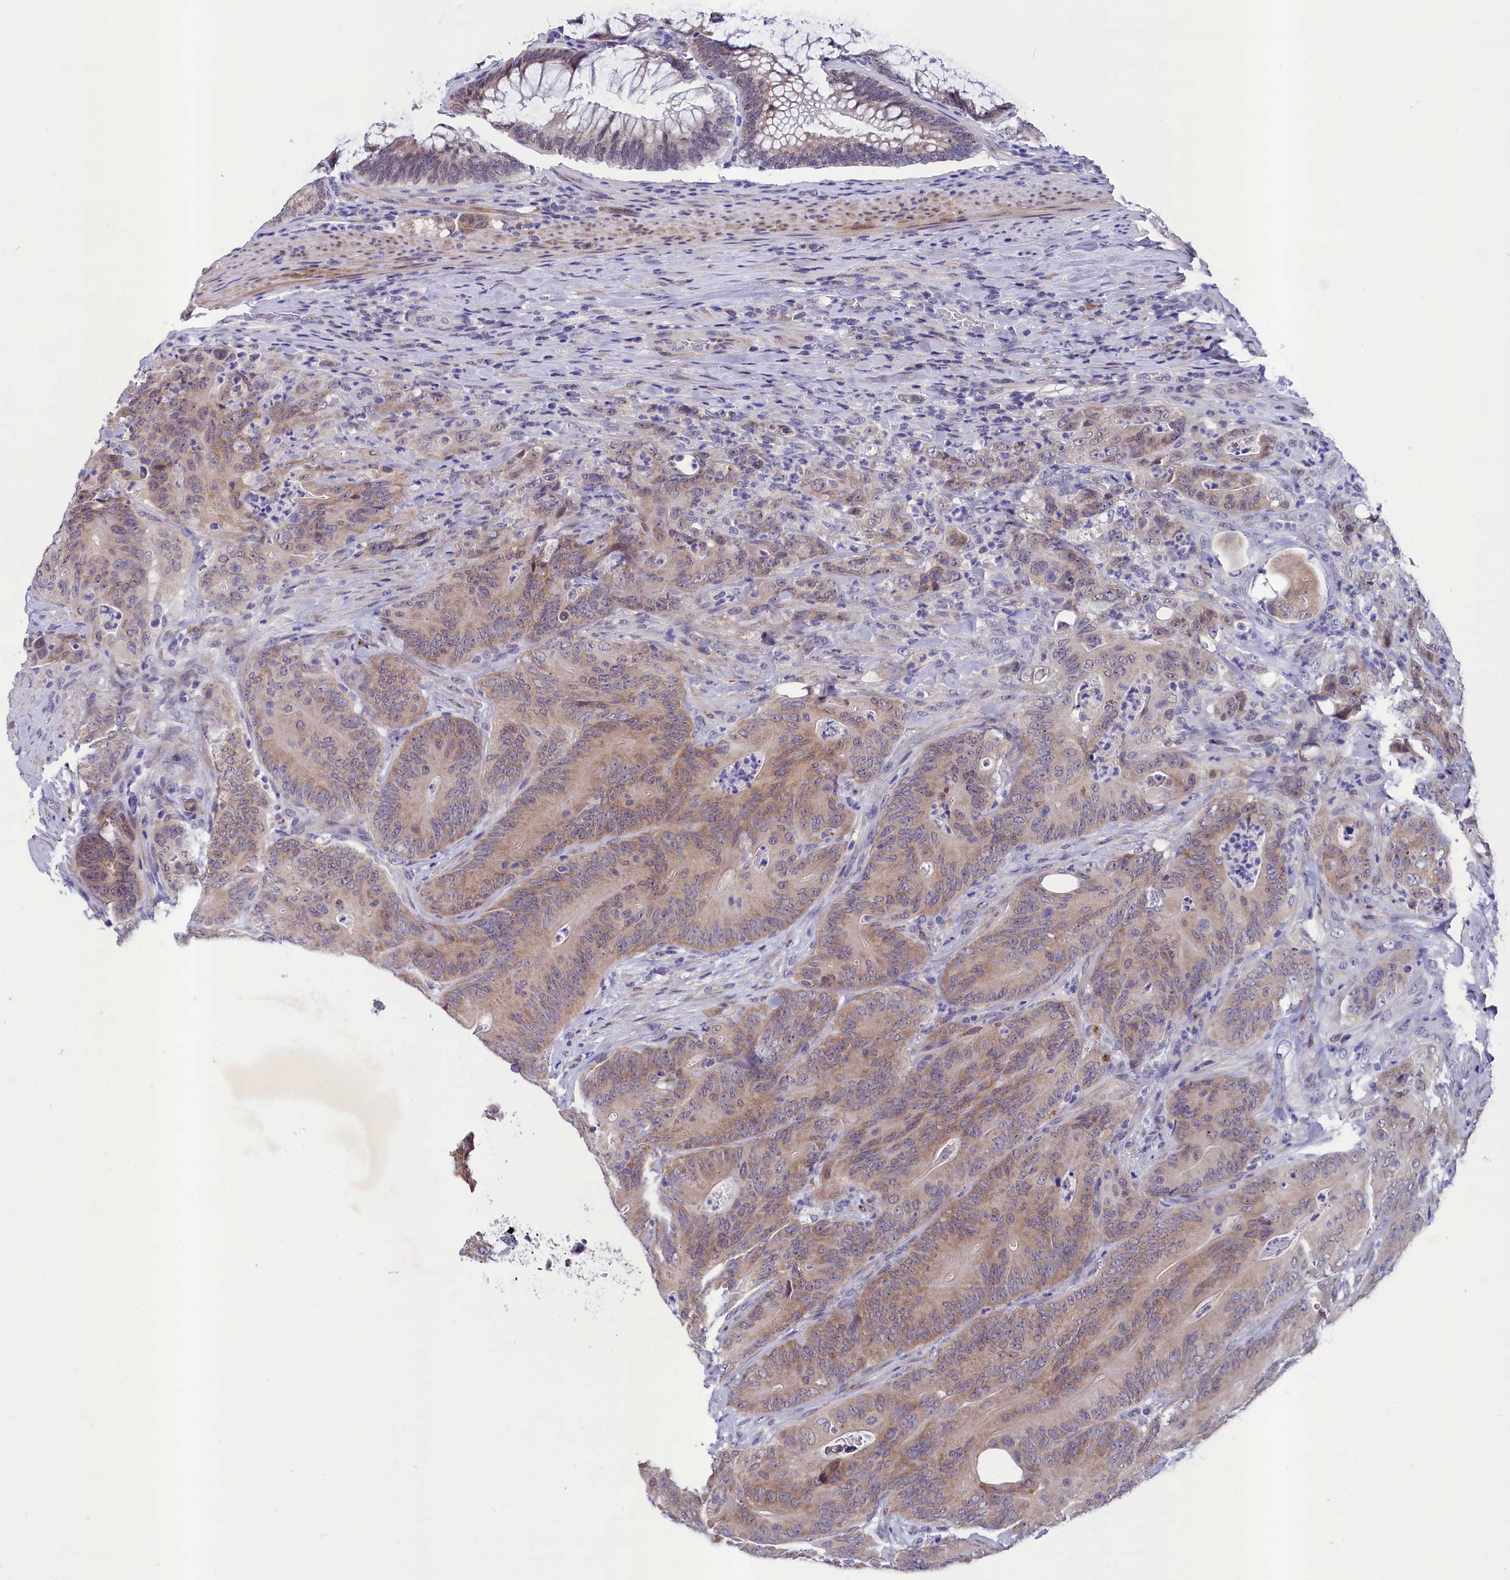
{"staining": {"intensity": "weak", "quantity": ">75%", "location": "cytoplasmic/membranous"}, "tissue": "colorectal cancer", "cell_type": "Tumor cells", "image_type": "cancer", "snomed": [{"axis": "morphology", "description": "Normal tissue, NOS"}, {"axis": "topography", "description": "Colon"}], "caption": "This image shows colorectal cancer stained with IHC to label a protein in brown. The cytoplasmic/membranous of tumor cells show weak positivity for the protein. Nuclei are counter-stained blue.", "gene": "SCD5", "patient": {"sex": "female", "age": 82}}